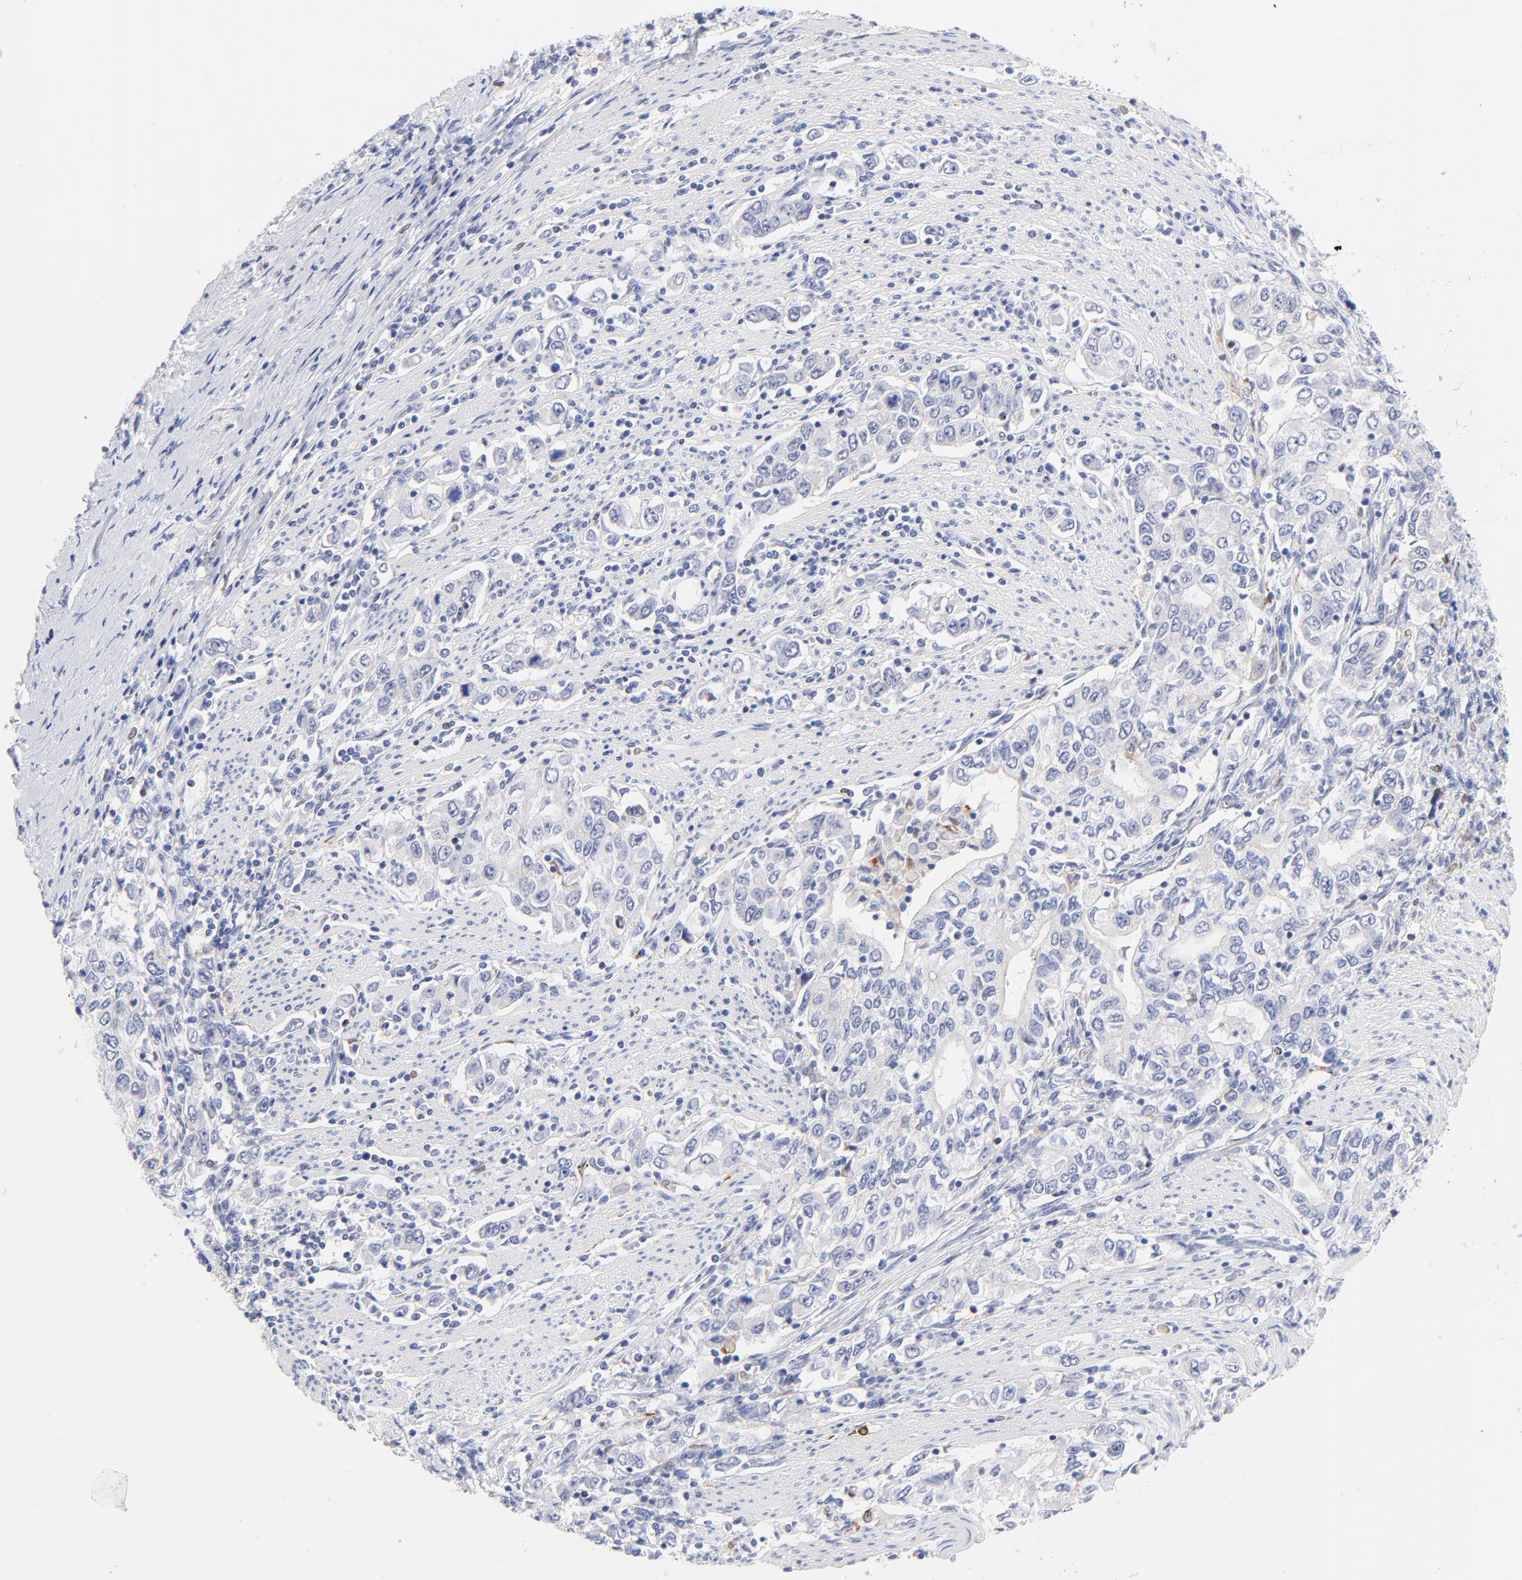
{"staining": {"intensity": "negative", "quantity": "none", "location": "none"}, "tissue": "stomach cancer", "cell_type": "Tumor cells", "image_type": "cancer", "snomed": [{"axis": "morphology", "description": "Adenocarcinoma, NOS"}, {"axis": "topography", "description": "Stomach, lower"}], "caption": "Stomach cancer (adenocarcinoma) was stained to show a protein in brown. There is no significant positivity in tumor cells.", "gene": "FAM117B", "patient": {"sex": "female", "age": 72}}